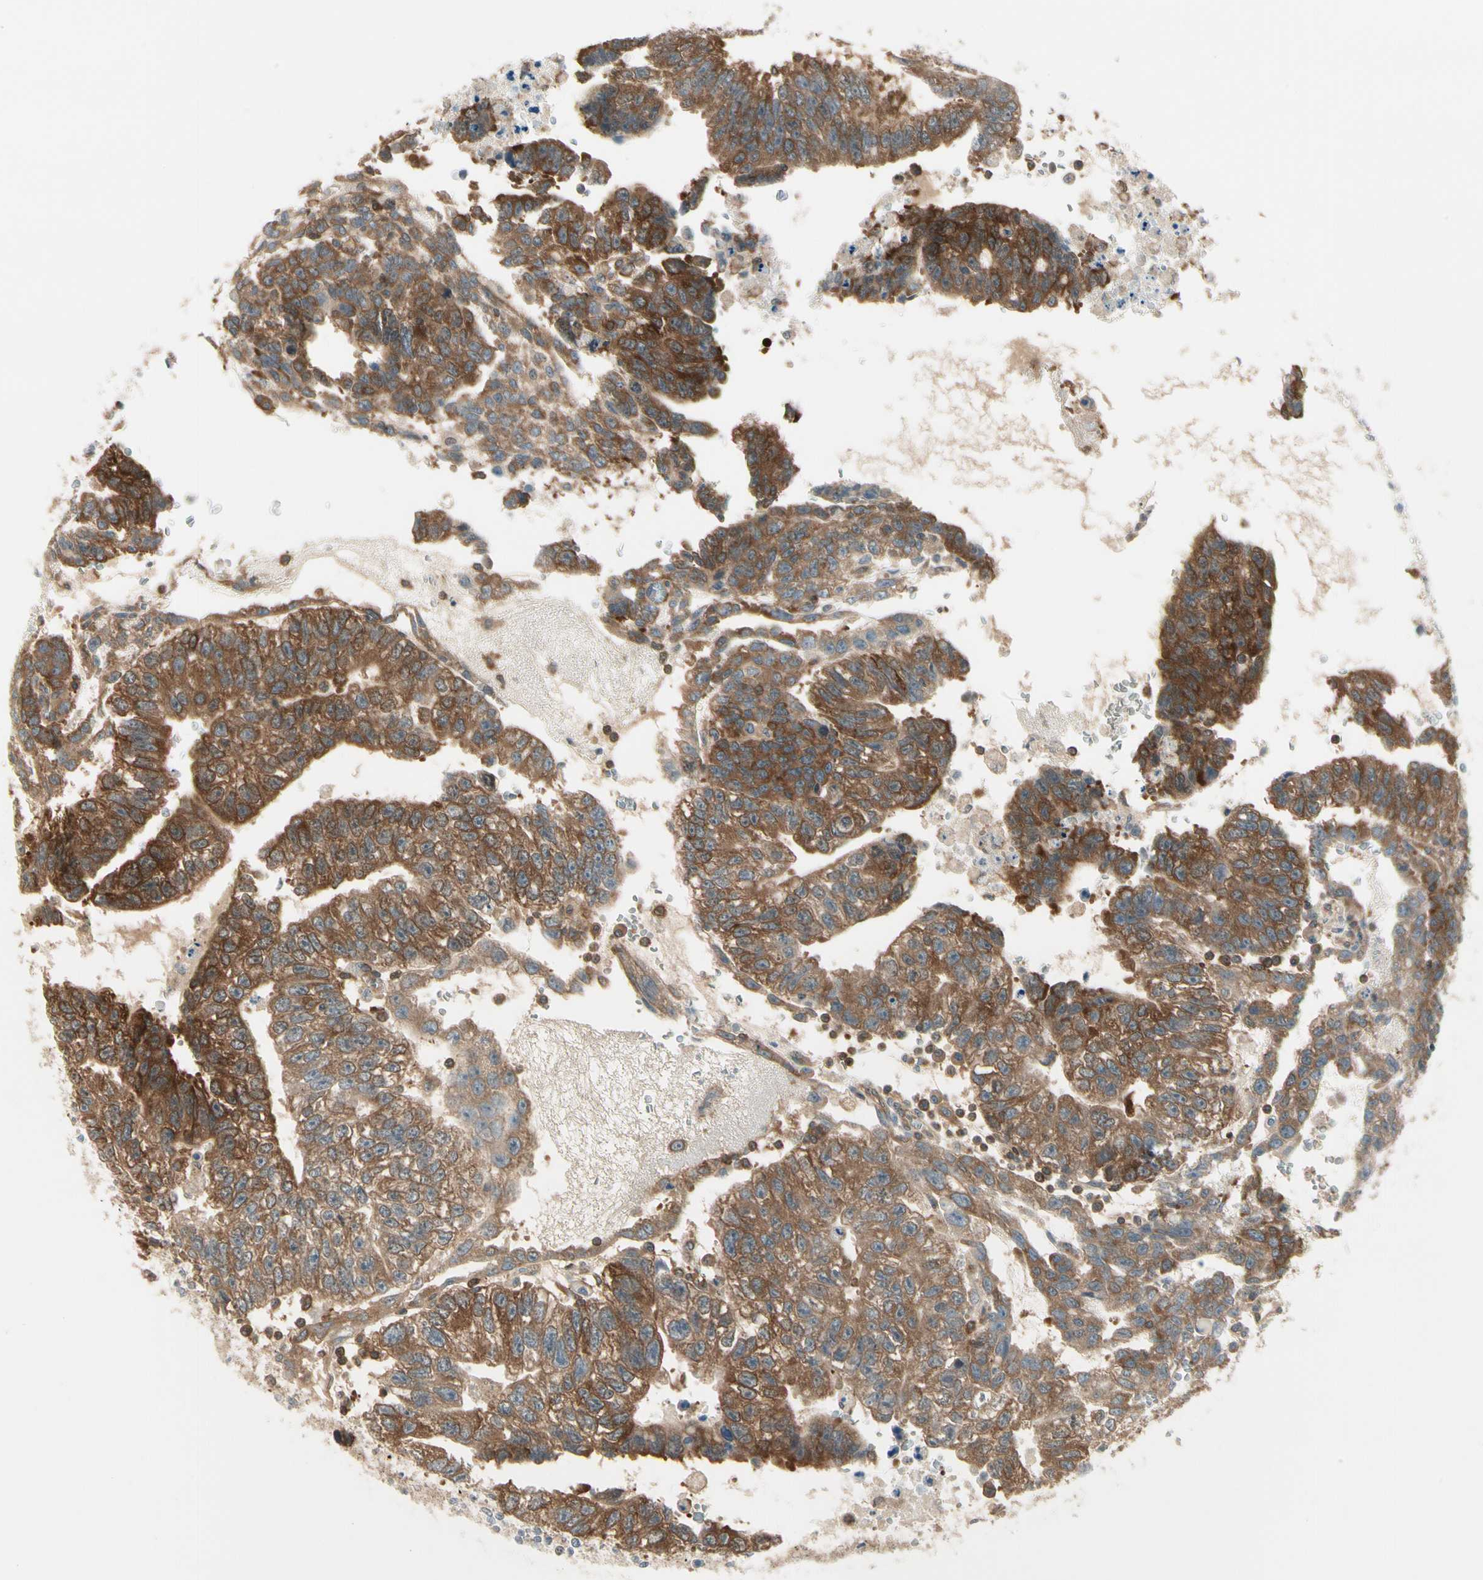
{"staining": {"intensity": "strong", "quantity": ">75%", "location": "cytoplasmic/membranous"}, "tissue": "testis cancer", "cell_type": "Tumor cells", "image_type": "cancer", "snomed": [{"axis": "morphology", "description": "Seminoma, NOS"}, {"axis": "morphology", "description": "Carcinoma, Embryonal, NOS"}, {"axis": "topography", "description": "Testis"}], "caption": "Immunohistochemical staining of seminoma (testis) reveals high levels of strong cytoplasmic/membranous protein staining in about >75% of tumor cells.", "gene": "OXSR1", "patient": {"sex": "male", "age": 52}}